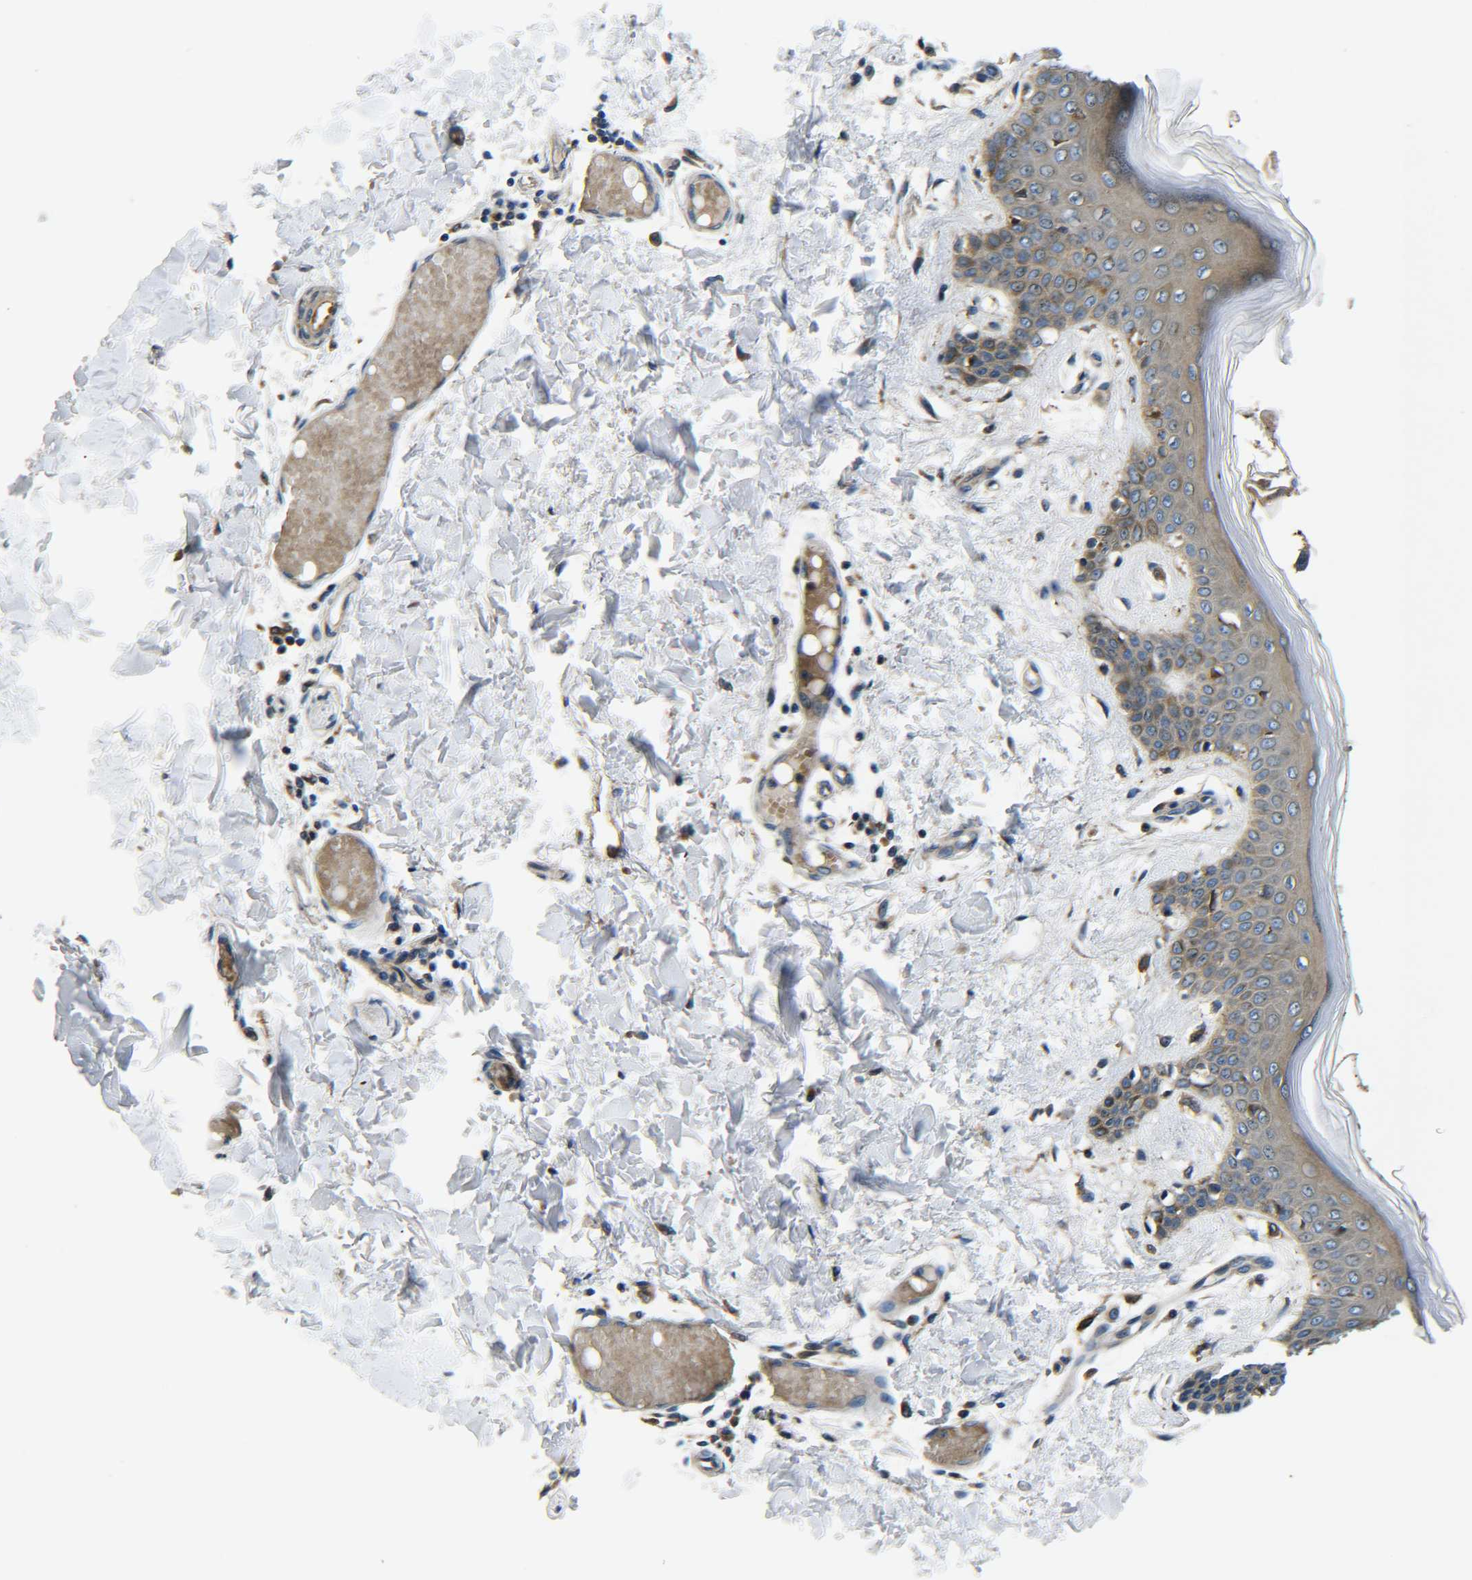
{"staining": {"intensity": "weak", "quantity": "25%-75%", "location": "cytoplasmic/membranous"}, "tissue": "skin", "cell_type": "Fibroblasts", "image_type": "normal", "snomed": [{"axis": "morphology", "description": "Normal tissue, NOS"}, {"axis": "topography", "description": "Skin"}], "caption": "Fibroblasts demonstrate low levels of weak cytoplasmic/membranous positivity in approximately 25%-75% of cells in normal skin.", "gene": "RAB1B", "patient": {"sex": "male", "age": 53}}